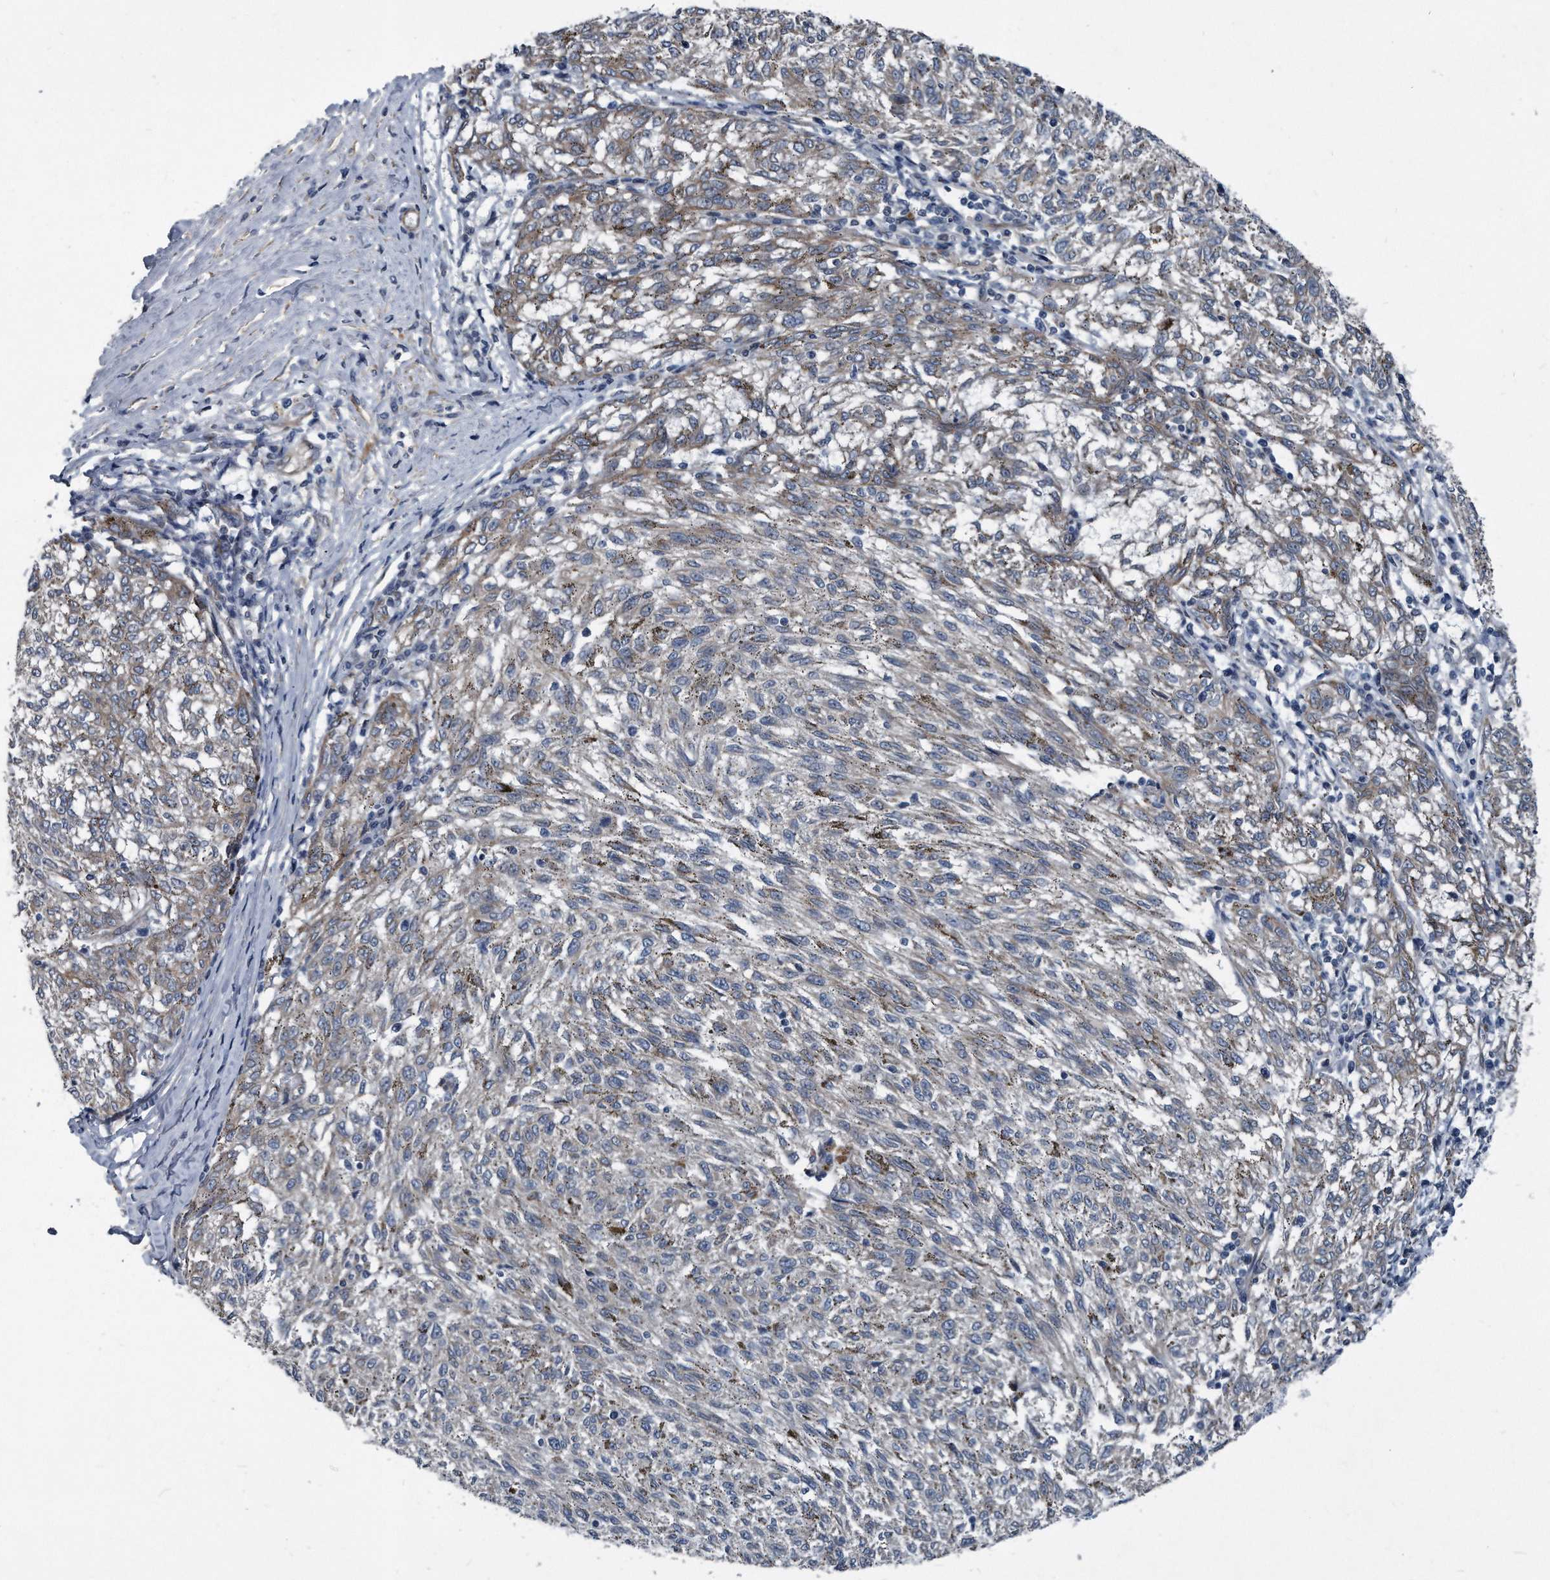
{"staining": {"intensity": "negative", "quantity": "none", "location": "none"}, "tissue": "melanoma", "cell_type": "Tumor cells", "image_type": "cancer", "snomed": [{"axis": "morphology", "description": "Malignant melanoma, NOS"}, {"axis": "topography", "description": "Skin"}], "caption": "DAB (3,3'-diaminobenzidine) immunohistochemical staining of melanoma displays no significant staining in tumor cells. Nuclei are stained in blue.", "gene": "PLEC", "patient": {"sex": "female", "age": 72}}